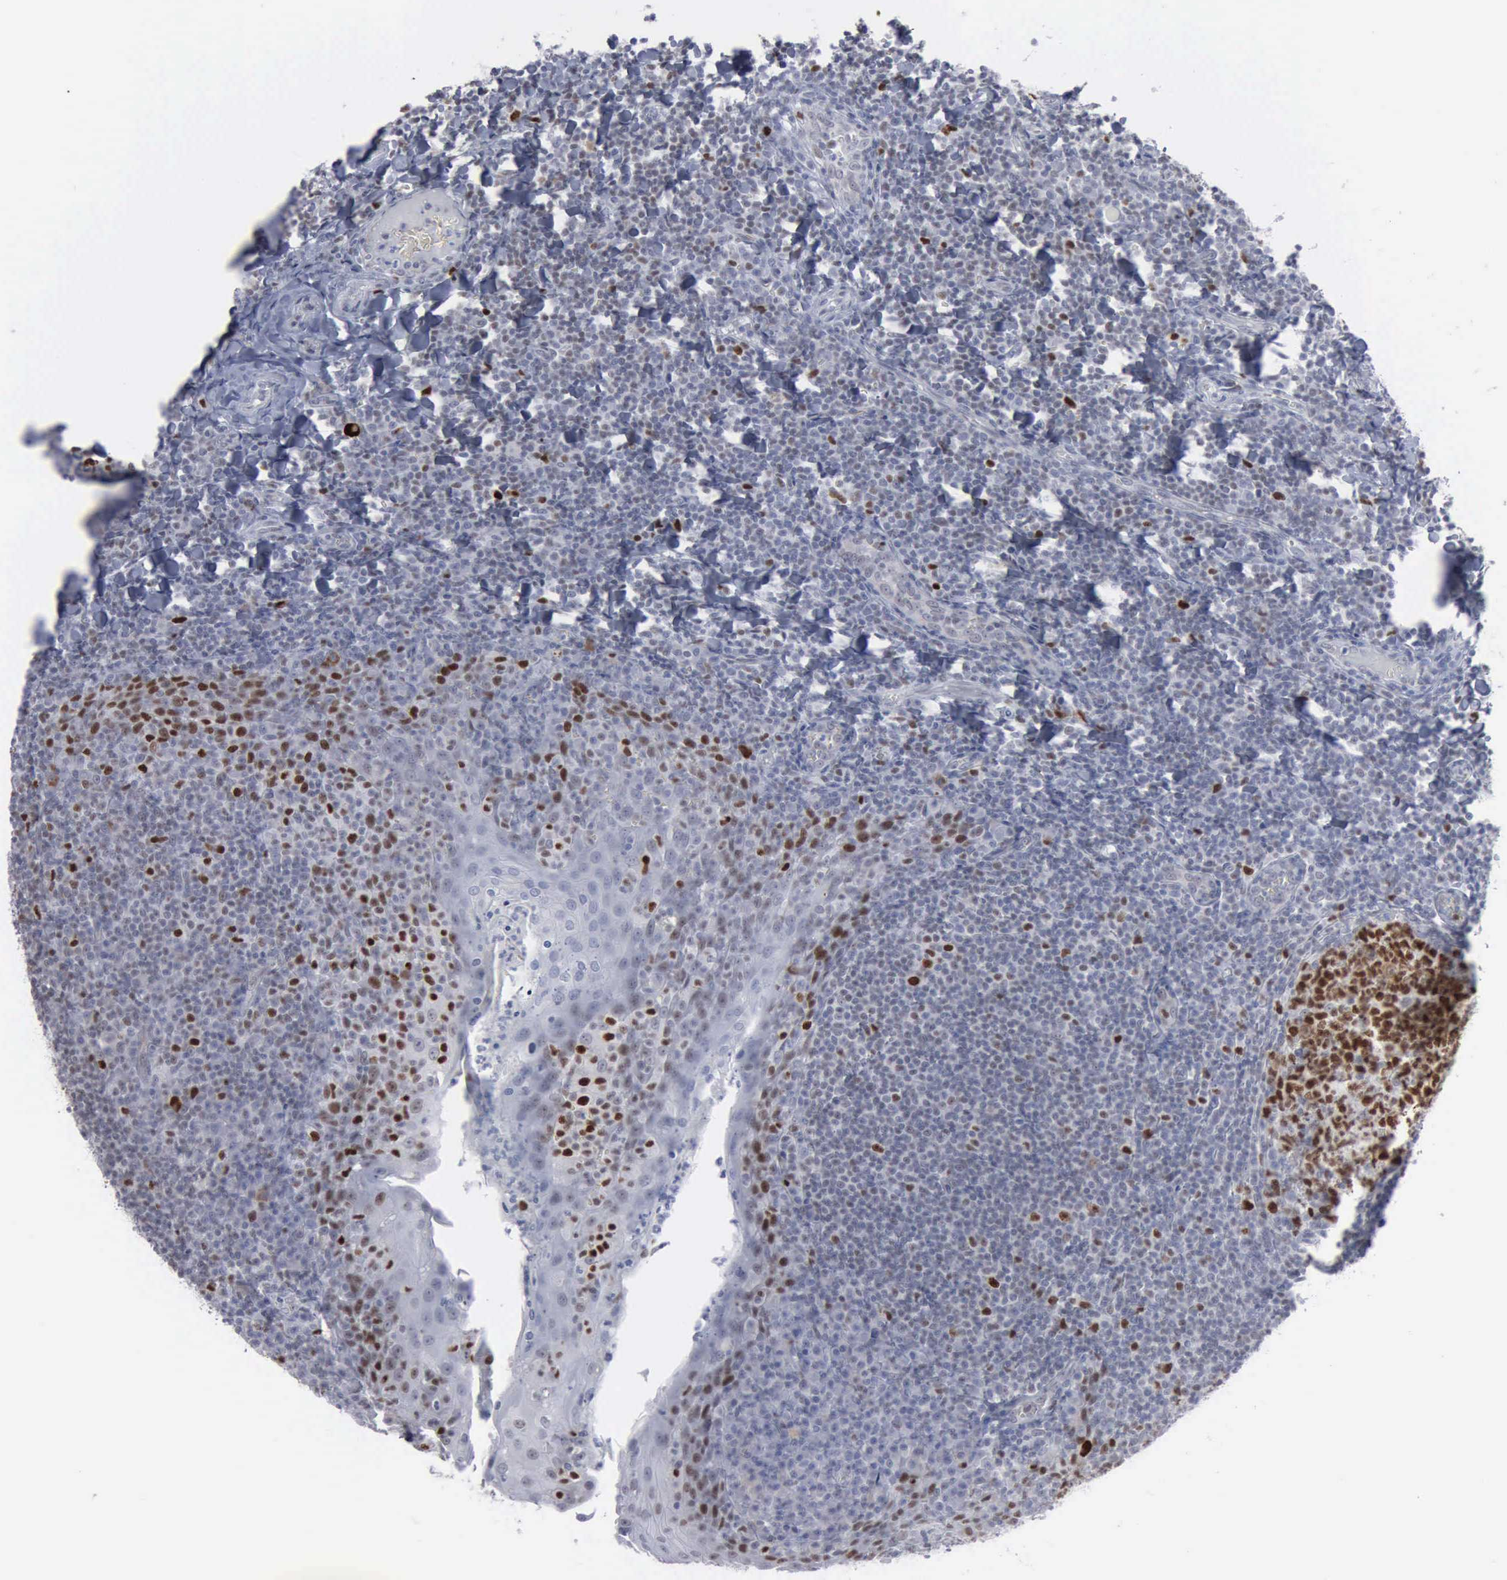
{"staining": {"intensity": "strong", "quantity": ">75%", "location": "nuclear"}, "tissue": "tonsil", "cell_type": "Germinal center cells", "image_type": "normal", "snomed": [{"axis": "morphology", "description": "Normal tissue, NOS"}, {"axis": "topography", "description": "Tonsil"}], "caption": "Immunohistochemical staining of benign tonsil exhibits strong nuclear protein staining in about >75% of germinal center cells.", "gene": "MCM5", "patient": {"sex": "male", "age": 31}}